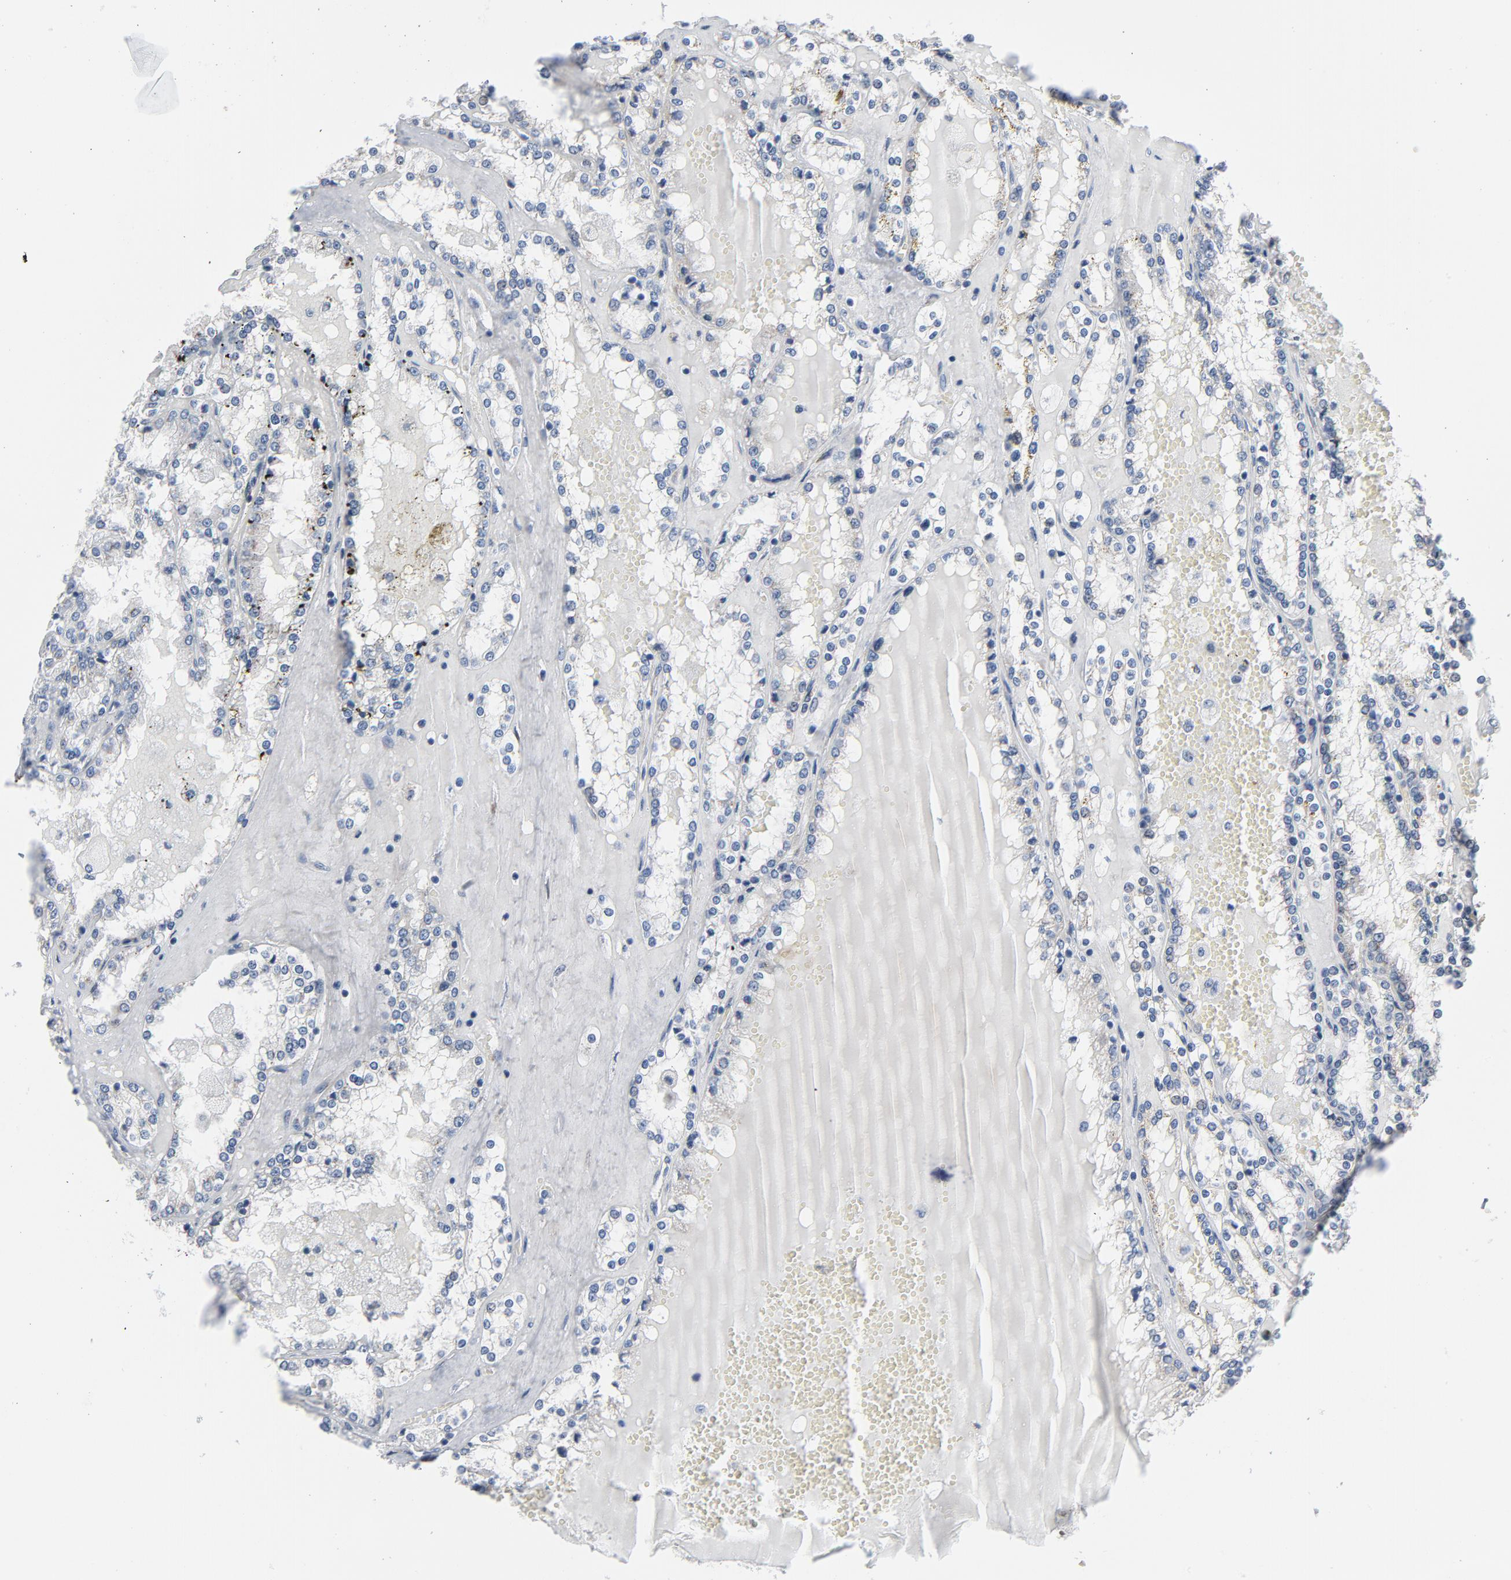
{"staining": {"intensity": "weak", "quantity": "<25%", "location": "cytoplasmic/membranous"}, "tissue": "renal cancer", "cell_type": "Tumor cells", "image_type": "cancer", "snomed": [{"axis": "morphology", "description": "Adenocarcinoma, NOS"}, {"axis": "topography", "description": "Kidney"}], "caption": "This is an IHC photomicrograph of human renal cancer (adenocarcinoma). There is no staining in tumor cells.", "gene": "YIPF6", "patient": {"sex": "female", "age": 56}}